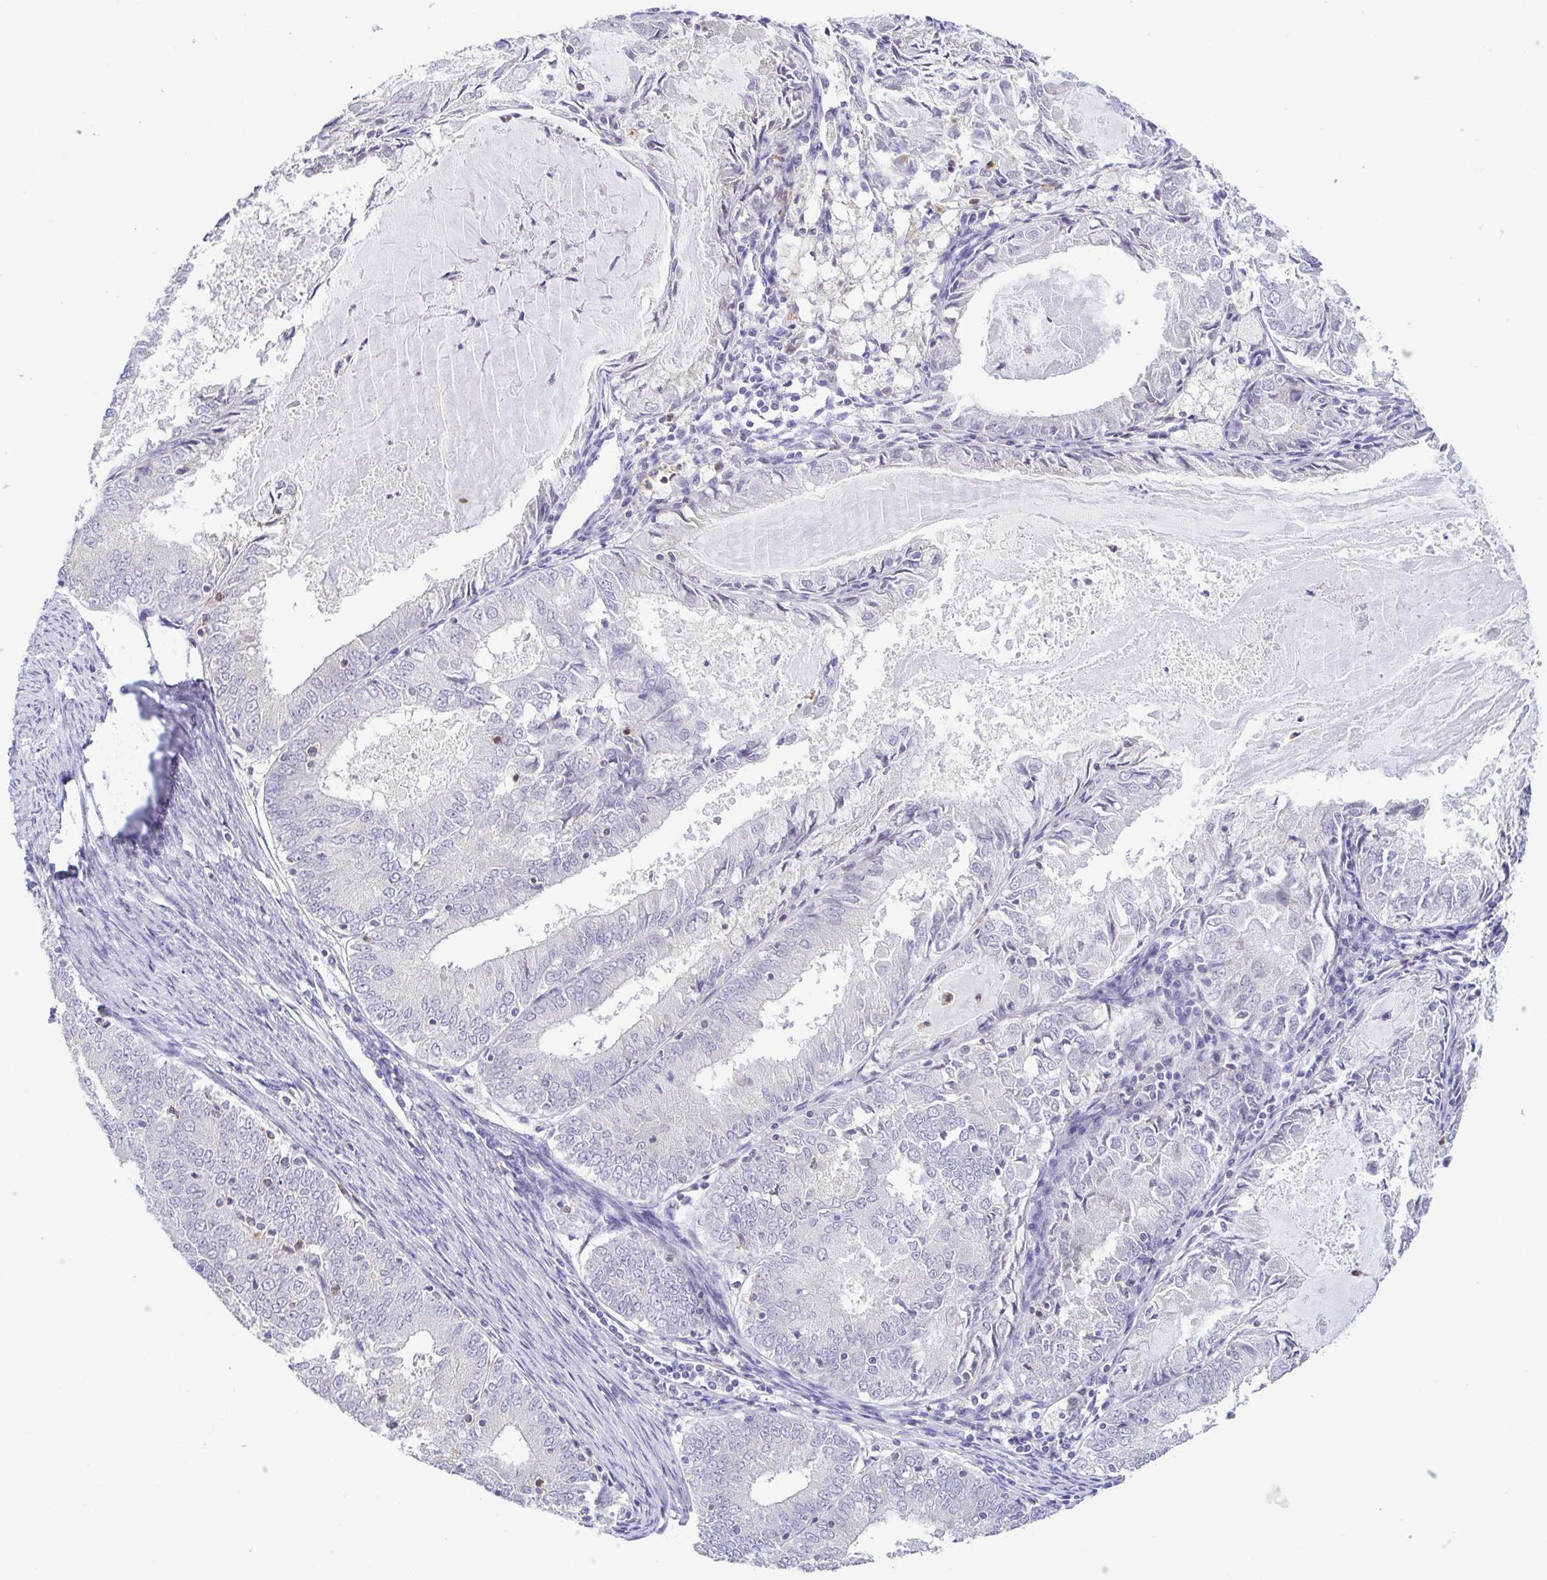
{"staining": {"intensity": "negative", "quantity": "none", "location": "none"}, "tissue": "endometrial cancer", "cell_type": "Tumor cells", "image_type": "cancer", "snomed": [{"axis": "morphology", "description": "Adenocarcinoma, NOS"}, {"axis": "topography", "description": "Endometrium"}], "caption": "Photomicrograph shows no protein positivity in tumor cells of endometrial cancer tissue. (Brightfield microscopy of DAB (3,3'-diaminobenzidine) immunohistochemistry at high magnification).", "gene": "PGLYRP1", "patient": {"sex": "female", "age": 57}}